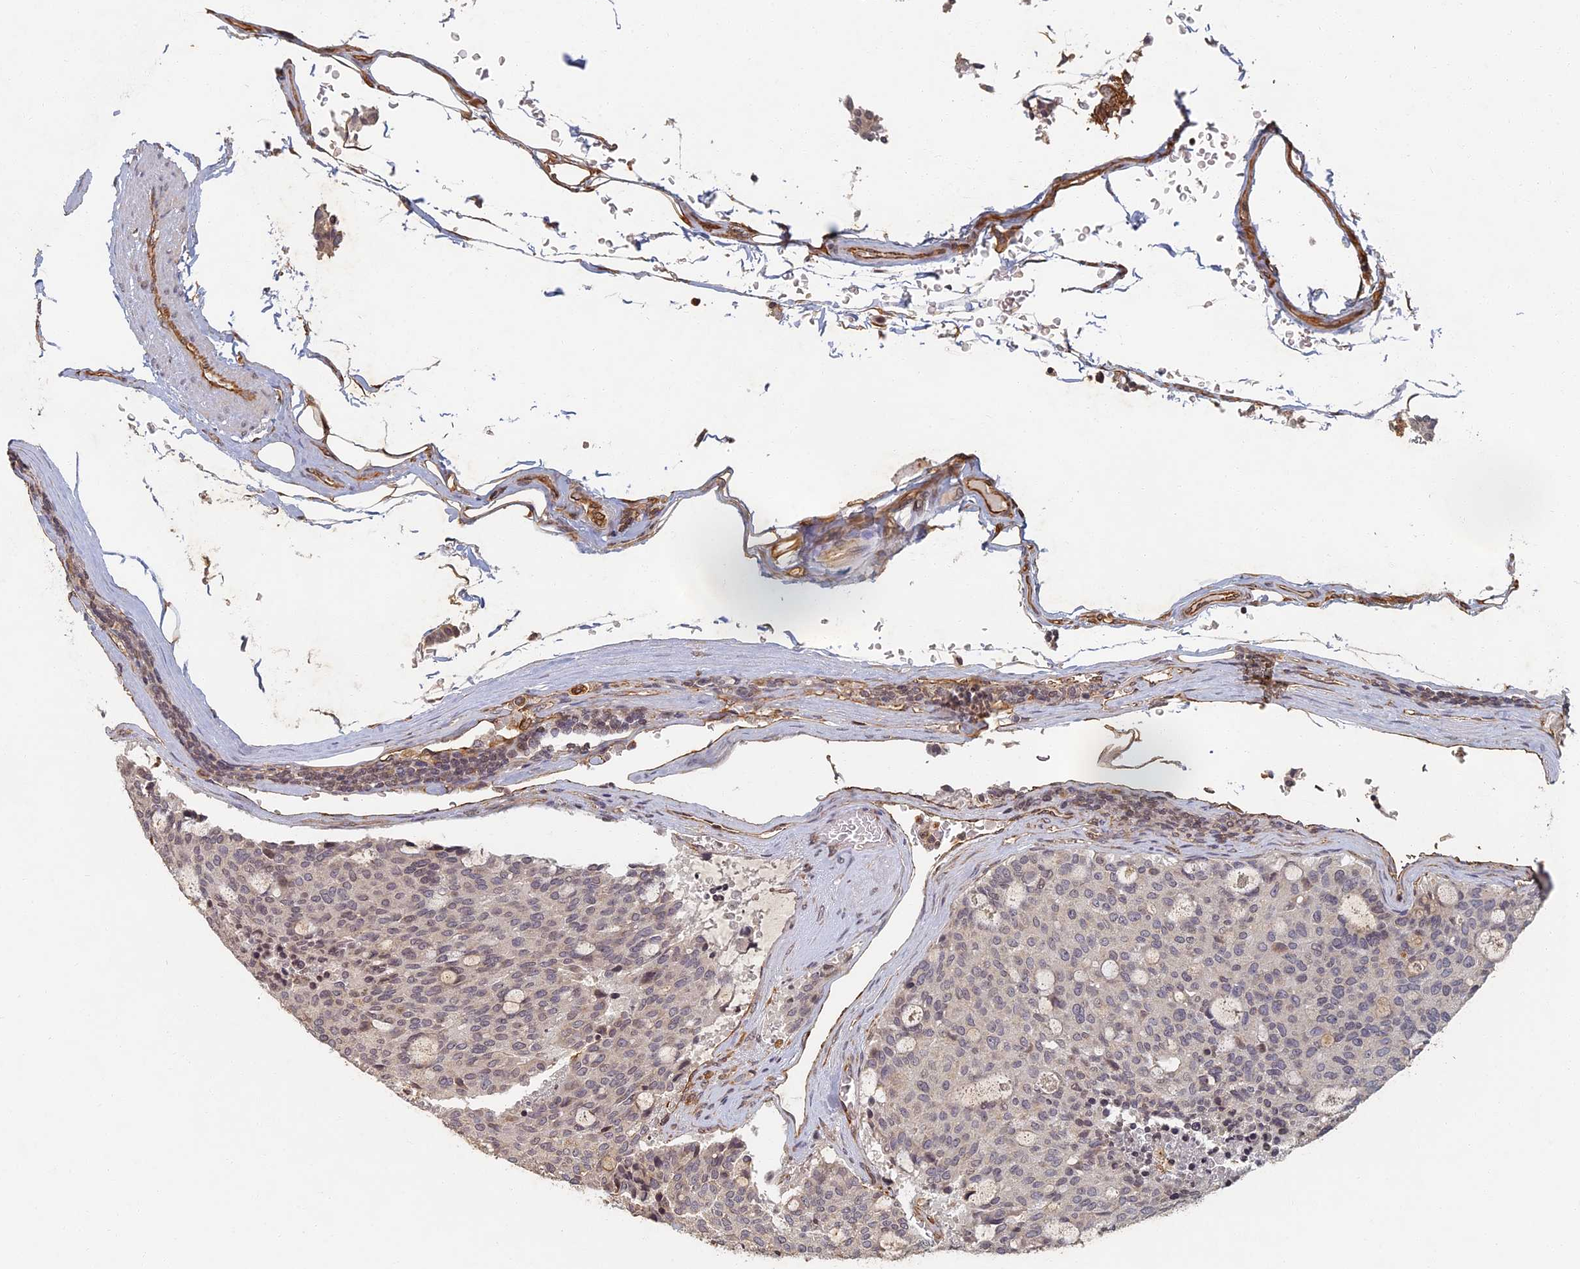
{"staining": {"intensity": "weak", "quantity": "<25%", "location": "nuclear"}, "tissue": "carcinoid", "cell_type": "Tumor cells", "image_type": "cancer", "snomed": [{"axis": "morphology", "description": "Carcinoid, malignant, NOS"}, {"axis": "topography", "description": "Pancreas"}], "caption": "This is an immunohistochemistry (IHC) image of human carcinoid. There is no staining in tumor cells.", "gene": "ABCB10", "patient": {"sex": "female", "age": 54}}